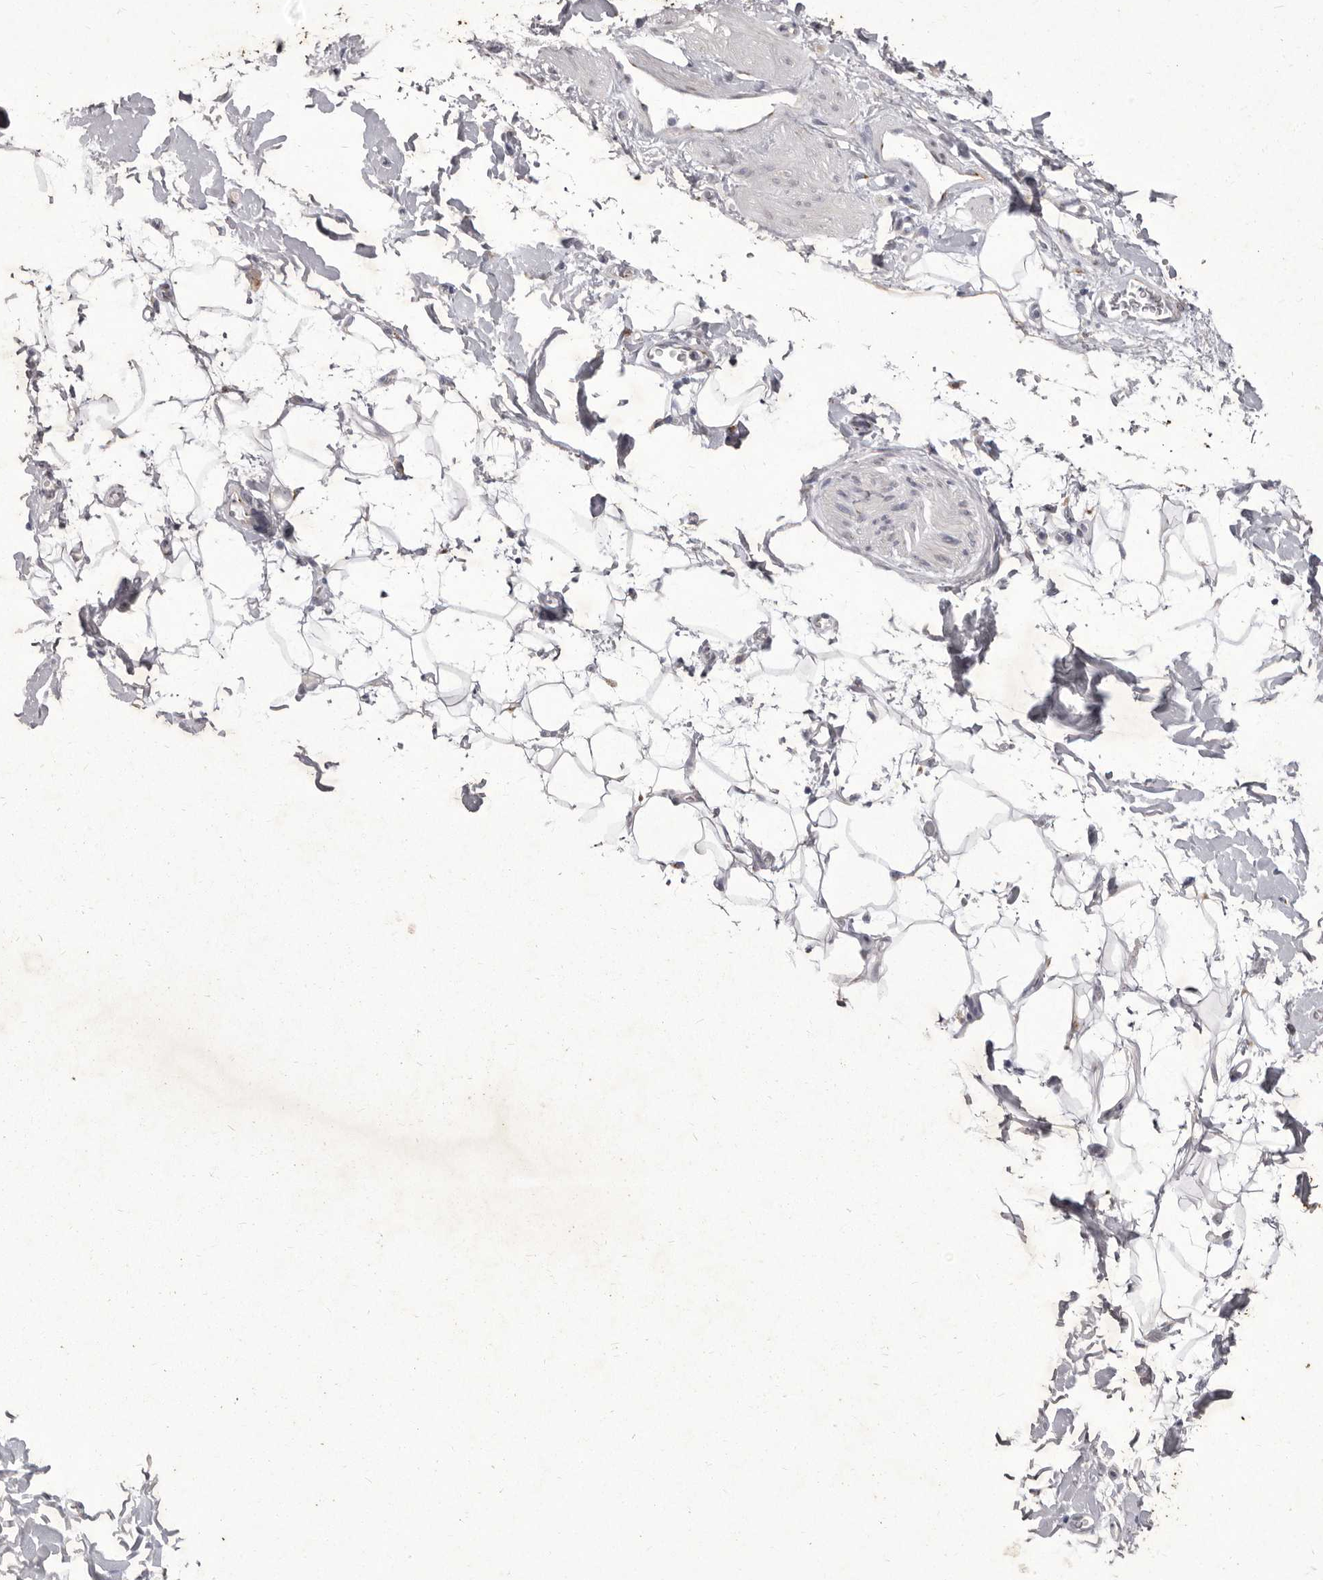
{"staining": {"intensity": "negative", "quantity": "none", "location": "none"}, "tissue": "adipose tissue", "cell_type": "Adipocytes", "image_type": "normal", "snomed": [{"axis": "morphology", "description": "Normal tissue, NOS"}, {"axis": "morphology", "description": "Adenocarcinoma, NOS"}, {"axis": "topography", "description": "Pancreas"}, {"axis": "topography", "description": "Peripheral nerve tissue"}], "caption": "Adipocytes are negative for protein expression in normal human adipose tissue.", "gene": "P2RX6", "patient": {"sex": "male", "age": 59}}